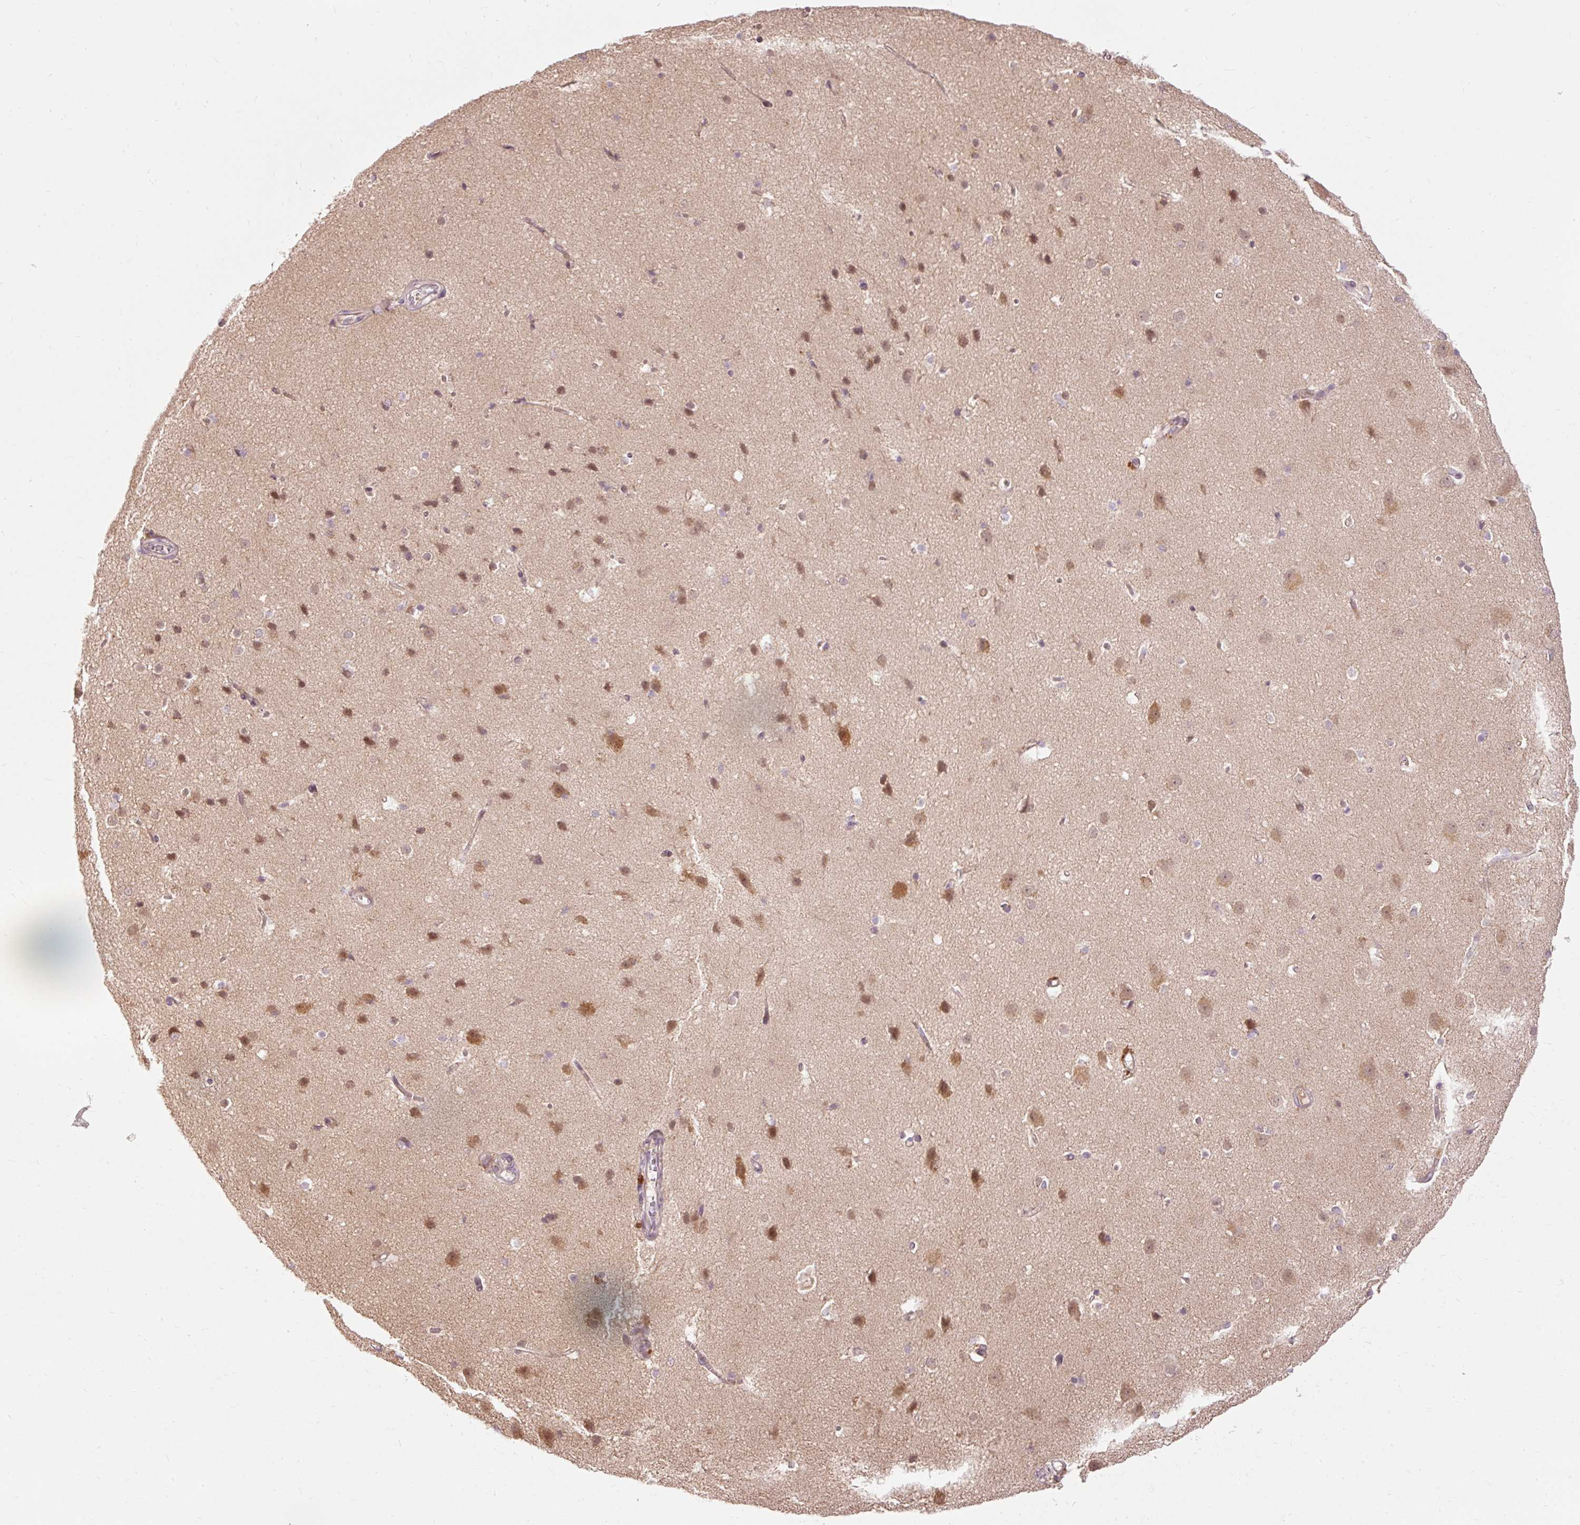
{"staining": {"intensity": "weak", "quantity": ">75%", "location": "cytoplasmic/membranous"}, "tissue": "cerebral cortex", "cell_type": "Endothelial cells", "image_type": "normal", "snomed": [{"axis": "morphology", "description": "Normal tissue, NOS"}, {"axis": "topography", "description": "Cerebral cortex"}], "caption": "This micrograph shows immunohistochemistry staining of benign cerebral cortex, with low weak cytoplasmic/membranous staining in about >75% of endothelial cells.", "gene": "PRDX5", "patient": {"sex": "male", "age": 37}}